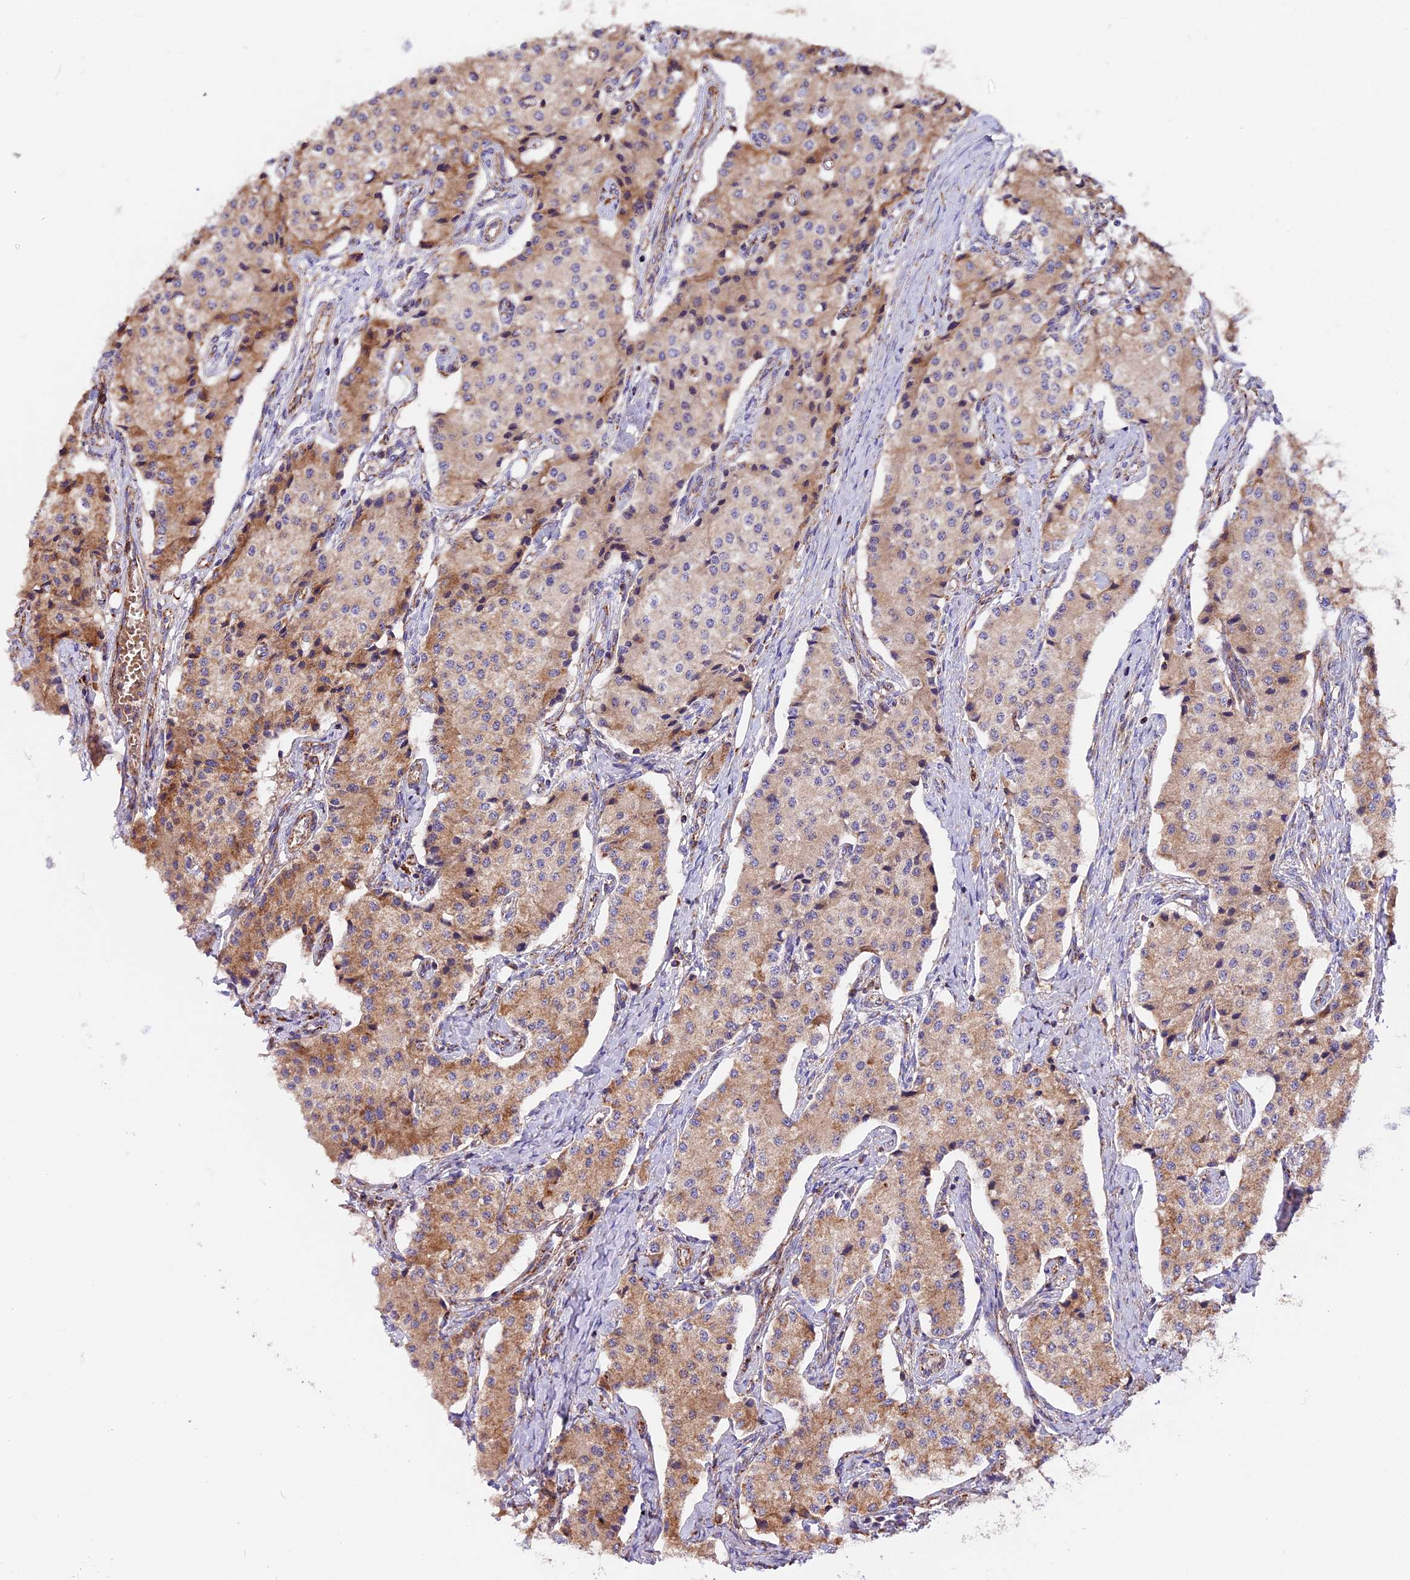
{"staining": {"intensity": "moderate", "quantity": "25%-75%", "location": "cytoplasmic/membranous"}, "tissue": "carcinoid", "cell_type": "Tumor cells", "image_type": "cancer", "snomed": [{"axis": "morphology", "description": "Carcinoid, malignant, NOS"}, {"axis": "topography", "description": "Colon"}], "caption": "Protein expression analysis of human carcinoid reveals moderate cytoplasmic/membranous staining in approximately 25%-75% of tumor cells.", "gene": "NDUFA8", "patient": {"sex": "female", "age": 52}}